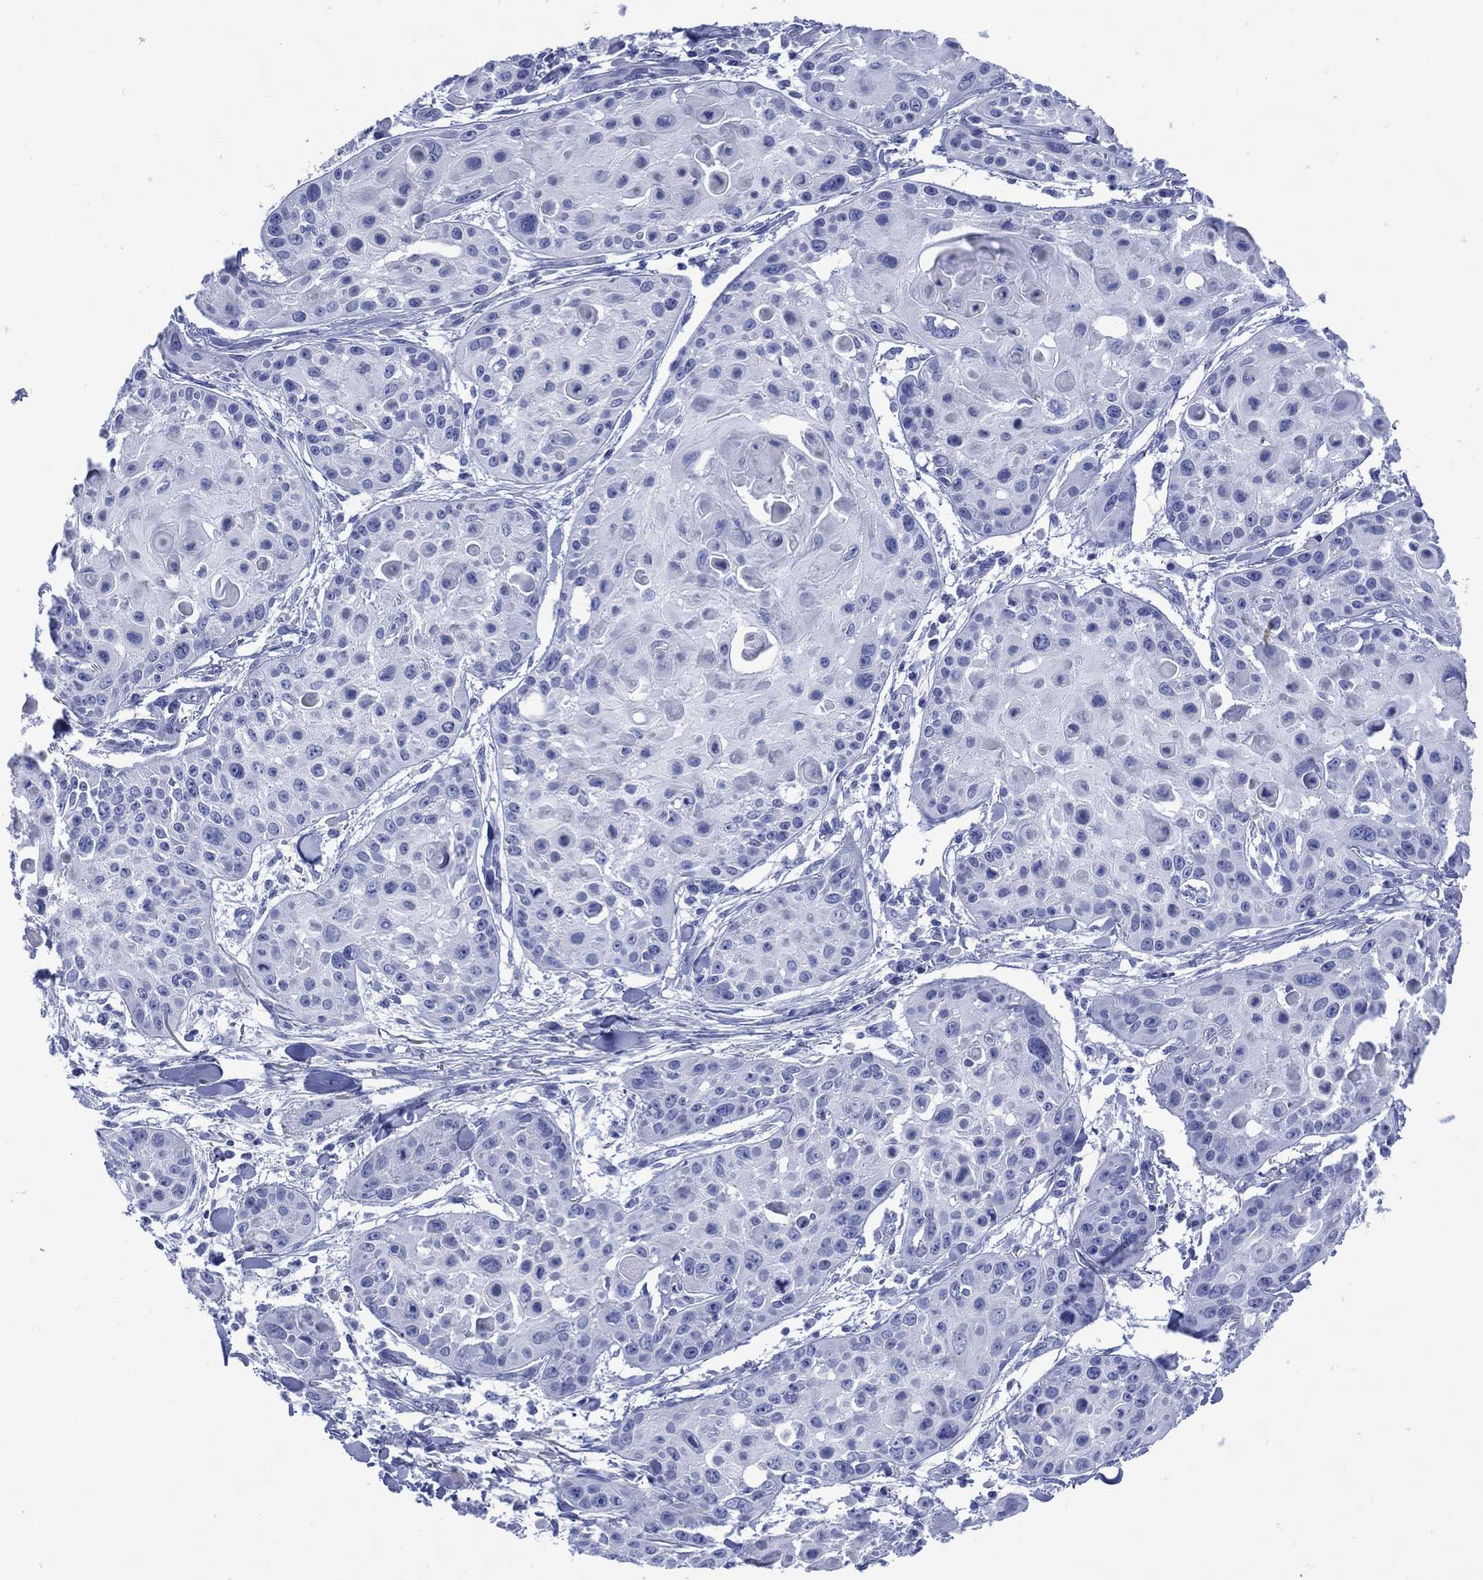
{"staining": {"intensity": "negative", "quantity": "none", "location": "none"}, "tissue": "skin cancer", "cell_type": "Tumor cells", "image_type": "cancer", "snomed": [{"axis": "morphology", "description": "Squamous cell carcinoma, NOS"}, {"axis": "topography", "description": "Skin"}, {"axis": "topography", "description": "Anal"}], "caption": "DAB (3,3'-diaminobenzidine) immunohistochemical staining of skin squamous cell carcinoma demonstrates no significant positivity in tumor cells.", "gene": "SHCBP1L", "patient": {"sex": "female", "age": 75}}